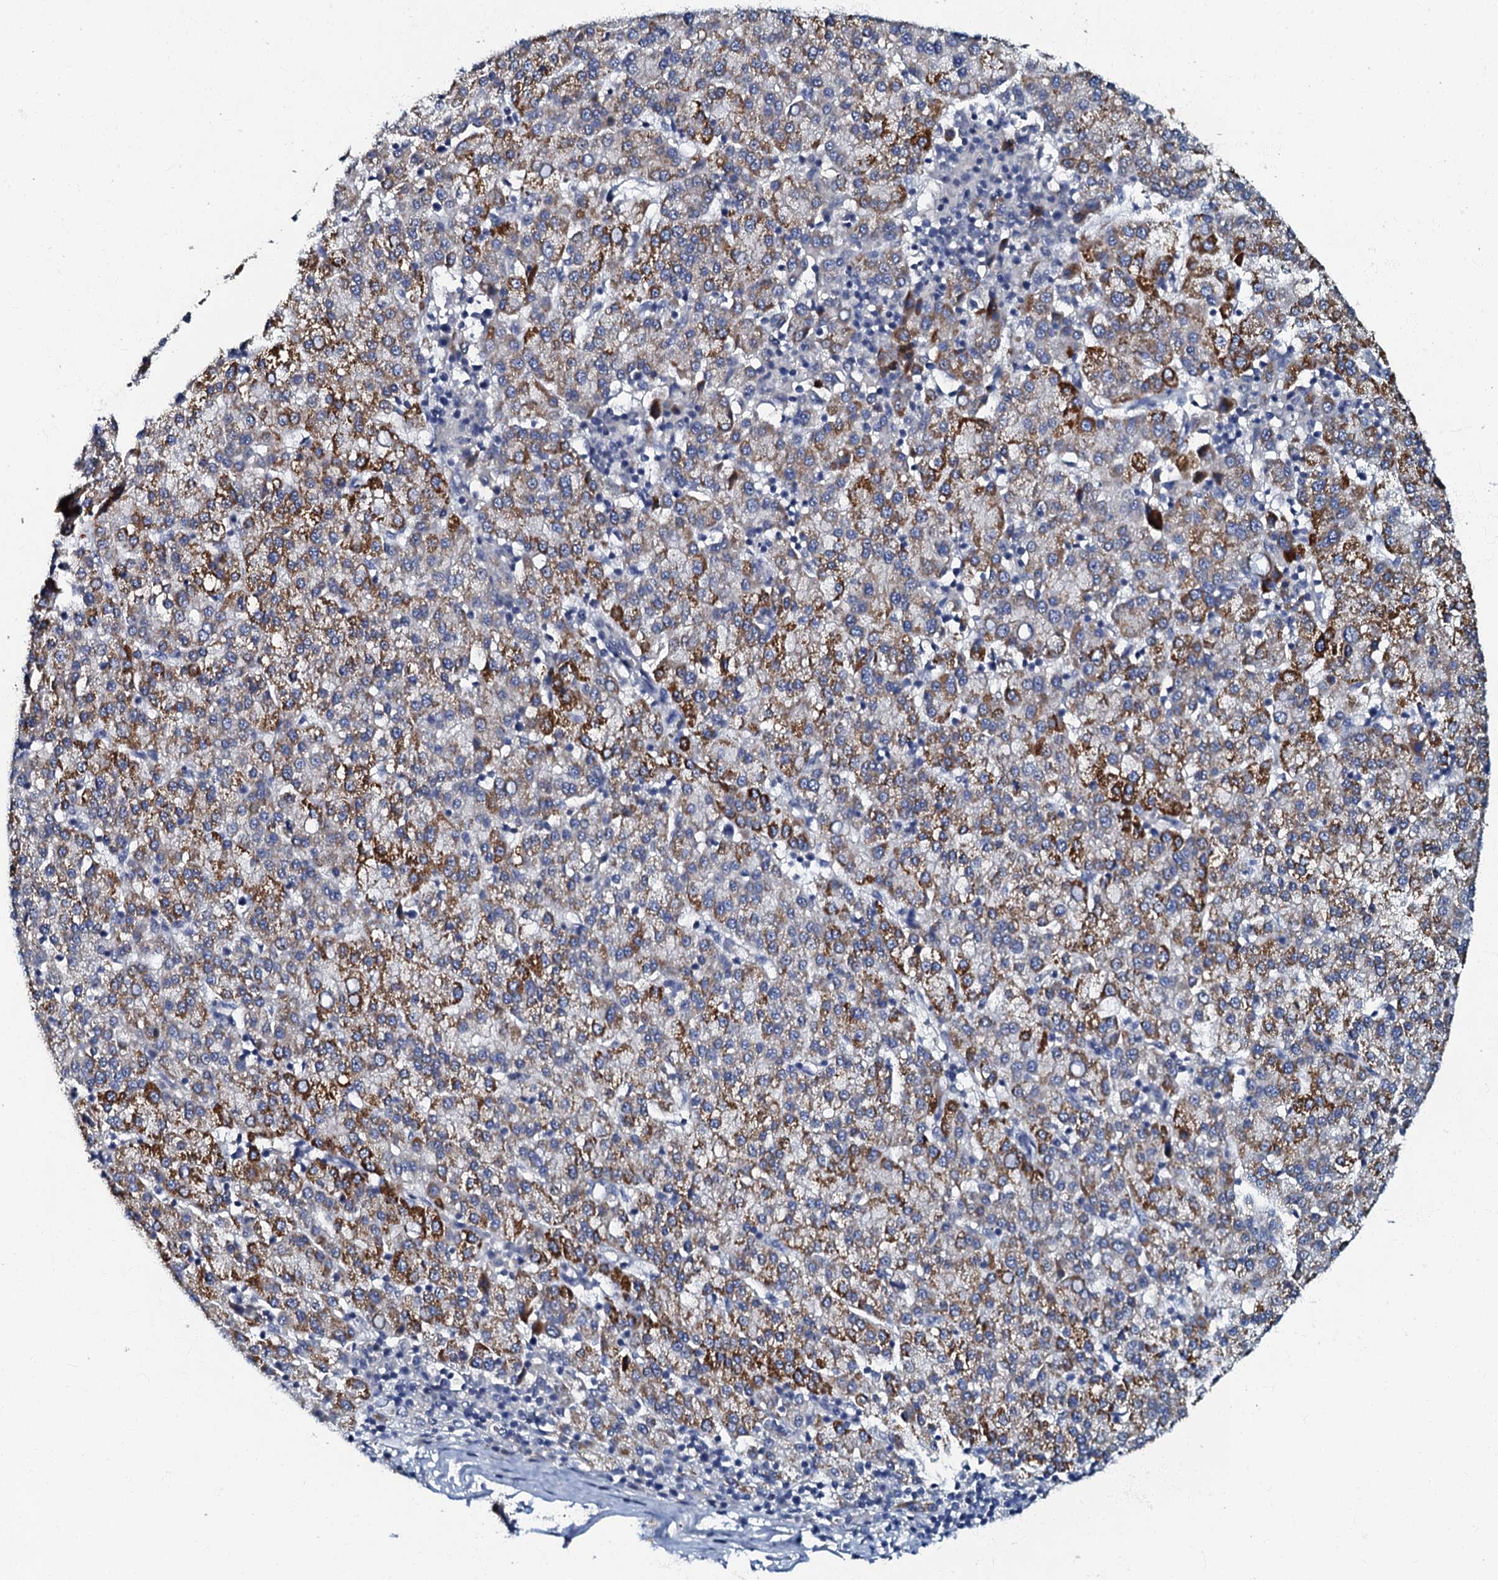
{"staining": {"intensity": "strong", "quantity": "25%-75%", "location": "cytoplasmic/membranous"}, "tissue": "liver cancer", "cell_type": "Tumor cells", "image_type": "cancer", "snomed": [{"axis": "morphology", "description": "Carcinoma, Hepatocellular, NOS"}, {"axis": "topography", "description": "Liver"}], "caption": "Immunohistochemical staining of human liver hepatocellular carcinoma displays high levels of strong cytoplasmic/membranous staining in about 25%-75% of tumor cells.", "gene": "OLAH", "patient": {"sex": "female", "age": 58}}